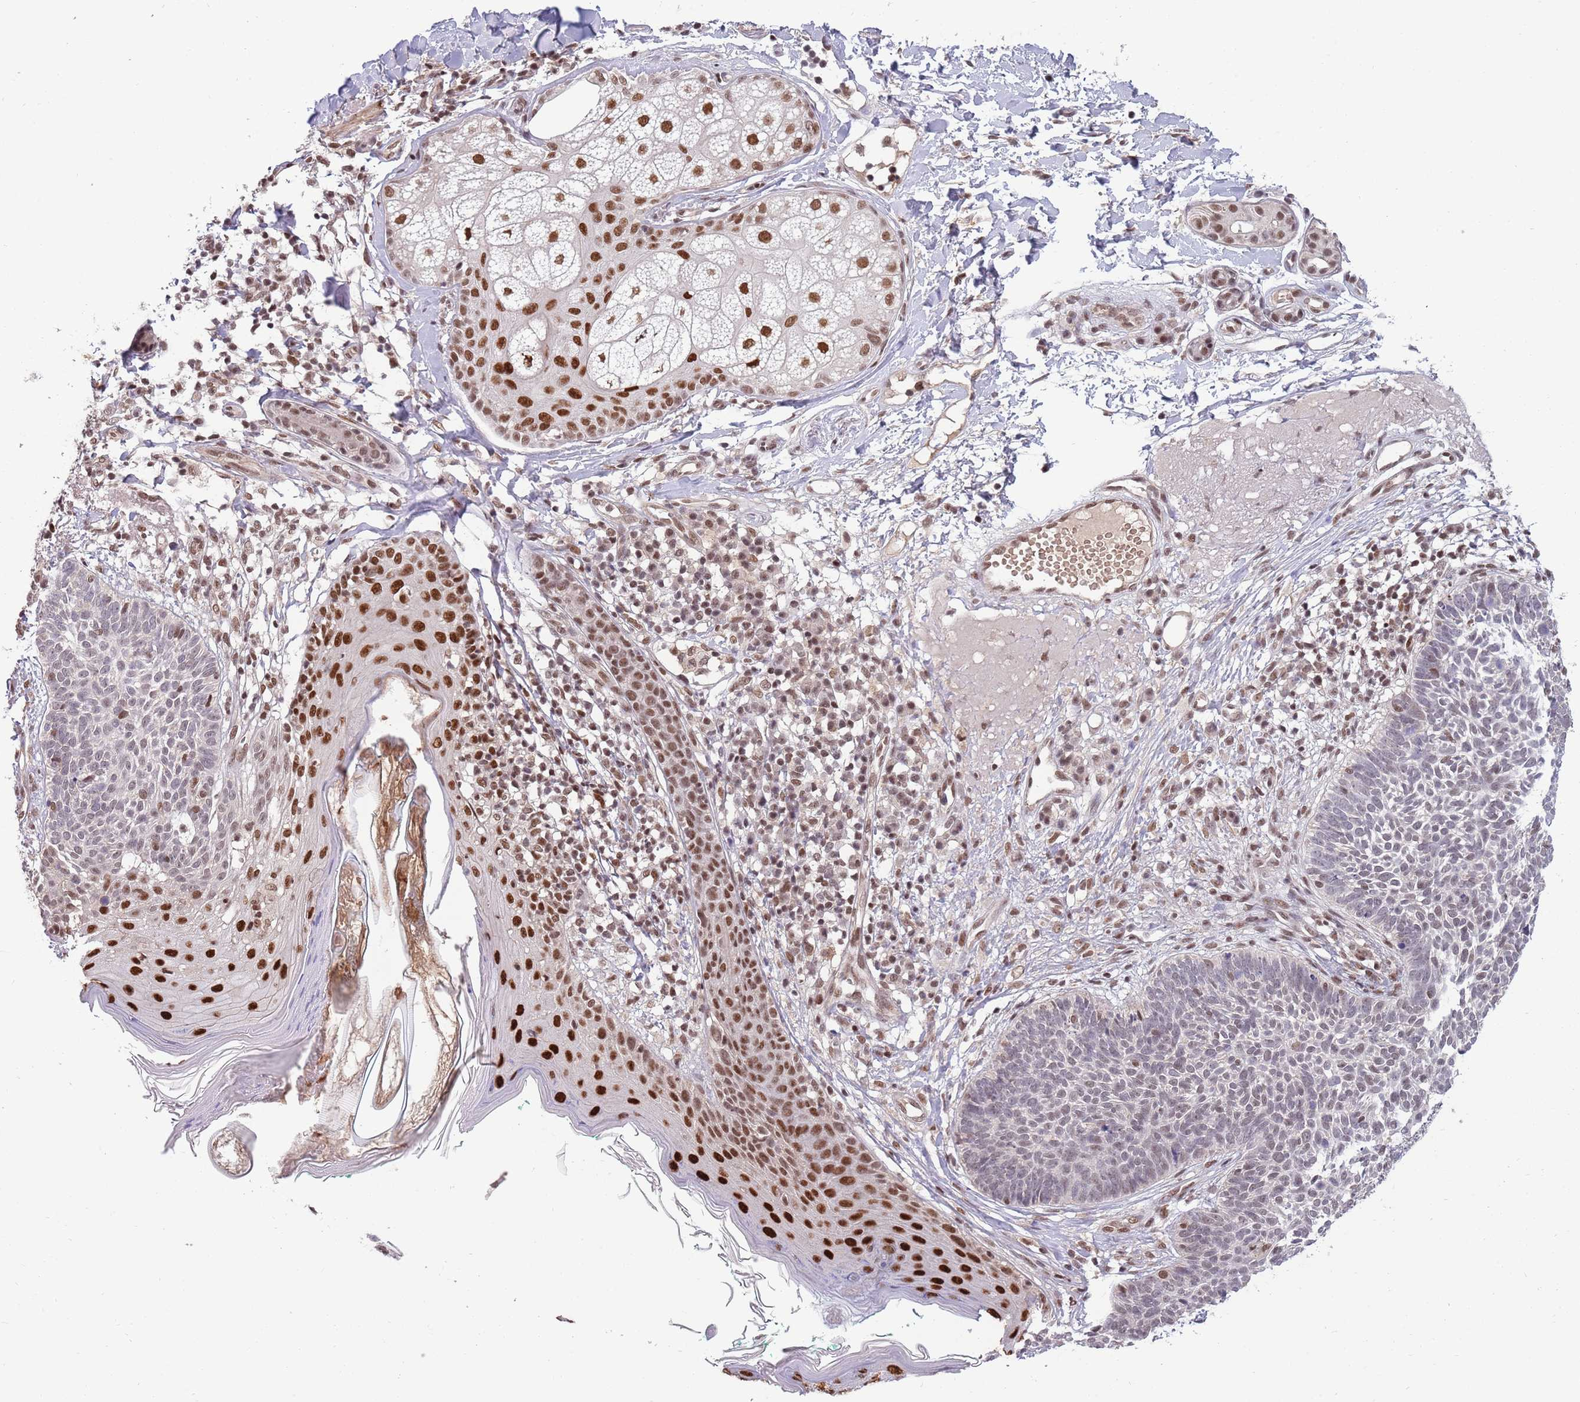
{"staining": {"intensity": "weak", "quantity": "<25%", "location": "nuclear"}, "tissue": "skin cancer", "cell_type": "Tumor cells", "image_type": "cancer", "snomed": [{"axis": "morphology", "description": "Basal cell carcinoma"}, {"axis": "topography", "description": "Skin"}], "caption": "There is no significant staining in tumor cells of skin cancer.", "gene": "ZBTB7A", "patient": {"sex": "male", "age": 72}}